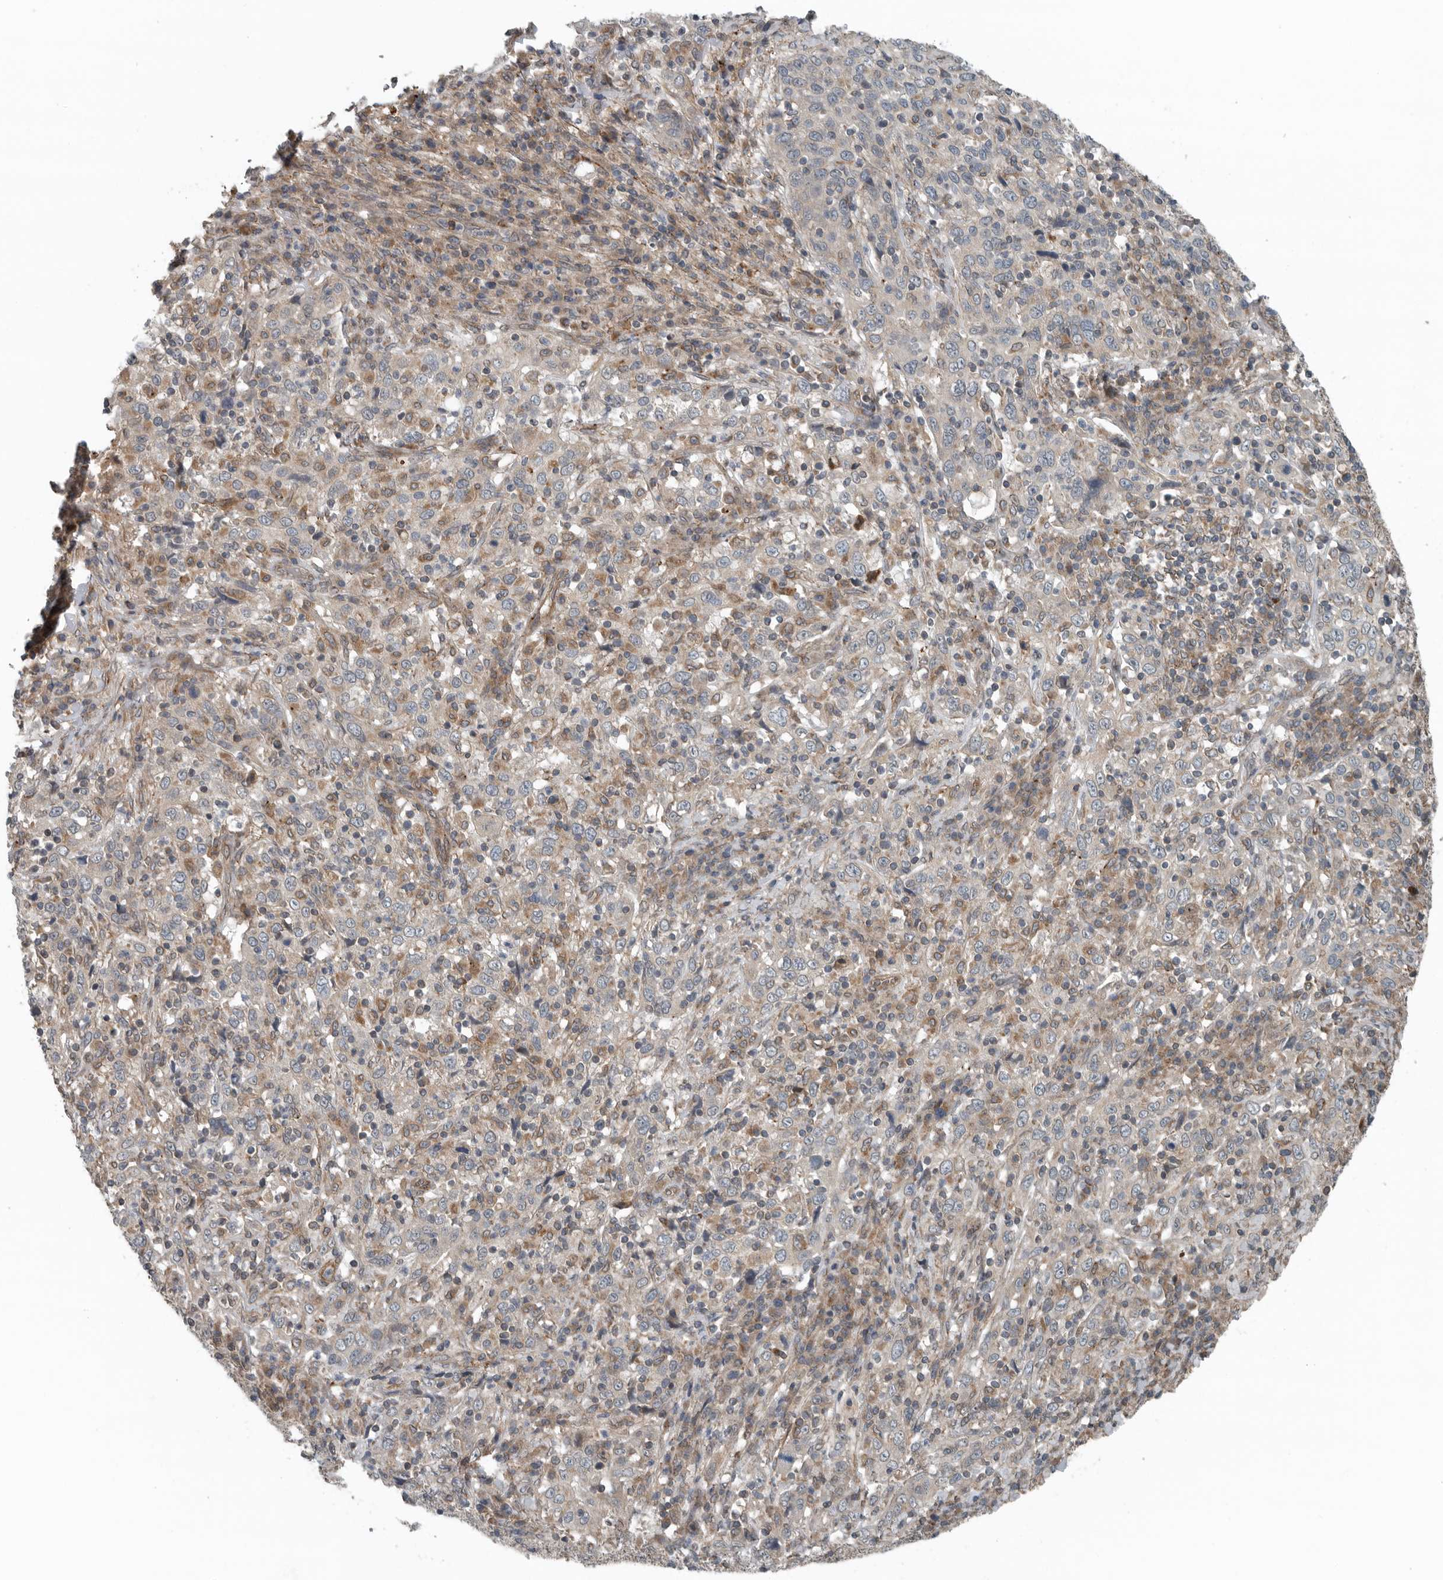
{"staining": {"intensity": "negative", "quantity": "none", "location": "none"}, "tissue": "cervical cancer", "cell_type": "Tumor cells", "image_type": "cancer", "snomed": [{"axis": "morphology", "description": "Squamous cell carcinoma, NOS"}, {"axis": "topography", "description": "Cervix"}], "caption": "This is an immunohistochemistry micrograph of human cervical cancer (squamous cell carcinoma). There is no expression in tumor cells.", "gene": "AMFR", "patient": {"sex": "female", "age": 46}}